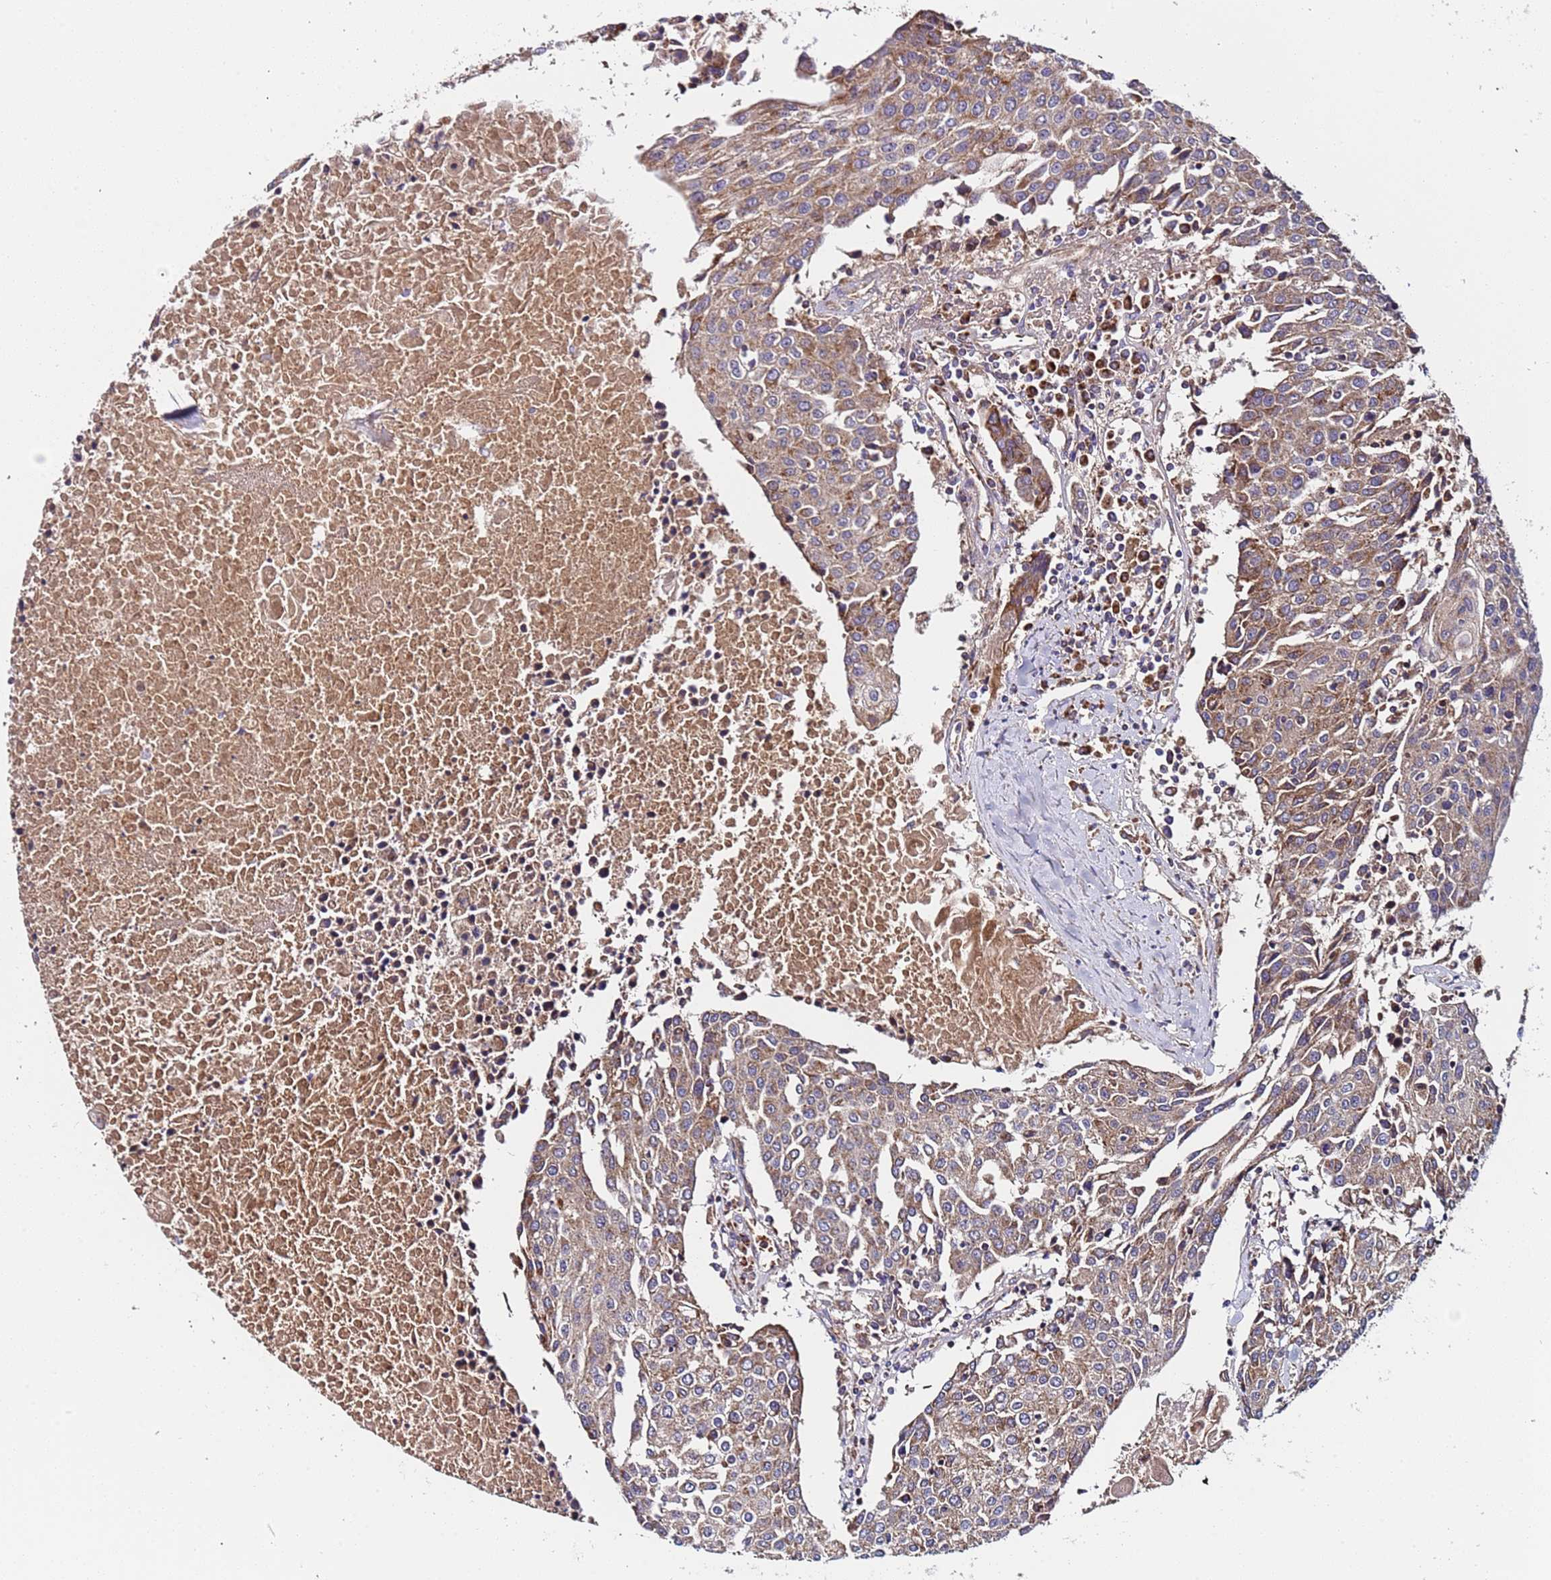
{"staining": {"intensity": "moderate", "quantity": ">75%", "location": "cytoplasmic/membranous"}, "tissue": "urothelial cancer", "cell_type": "Tumor cells", "image_type": "cancer", "snomed": [{"axis": "morphology", "description": "Urothelial carcinoma, High grade"}, {"axis": "topography", "description": "Urinary bladder"}], "caption": "High-grade urothelial carcinoma stained with a protein marker demonstrates moderate staining in tumor cells.", "gene": "TMEM126A", "patient": {"sex": "female", "age": 85}}